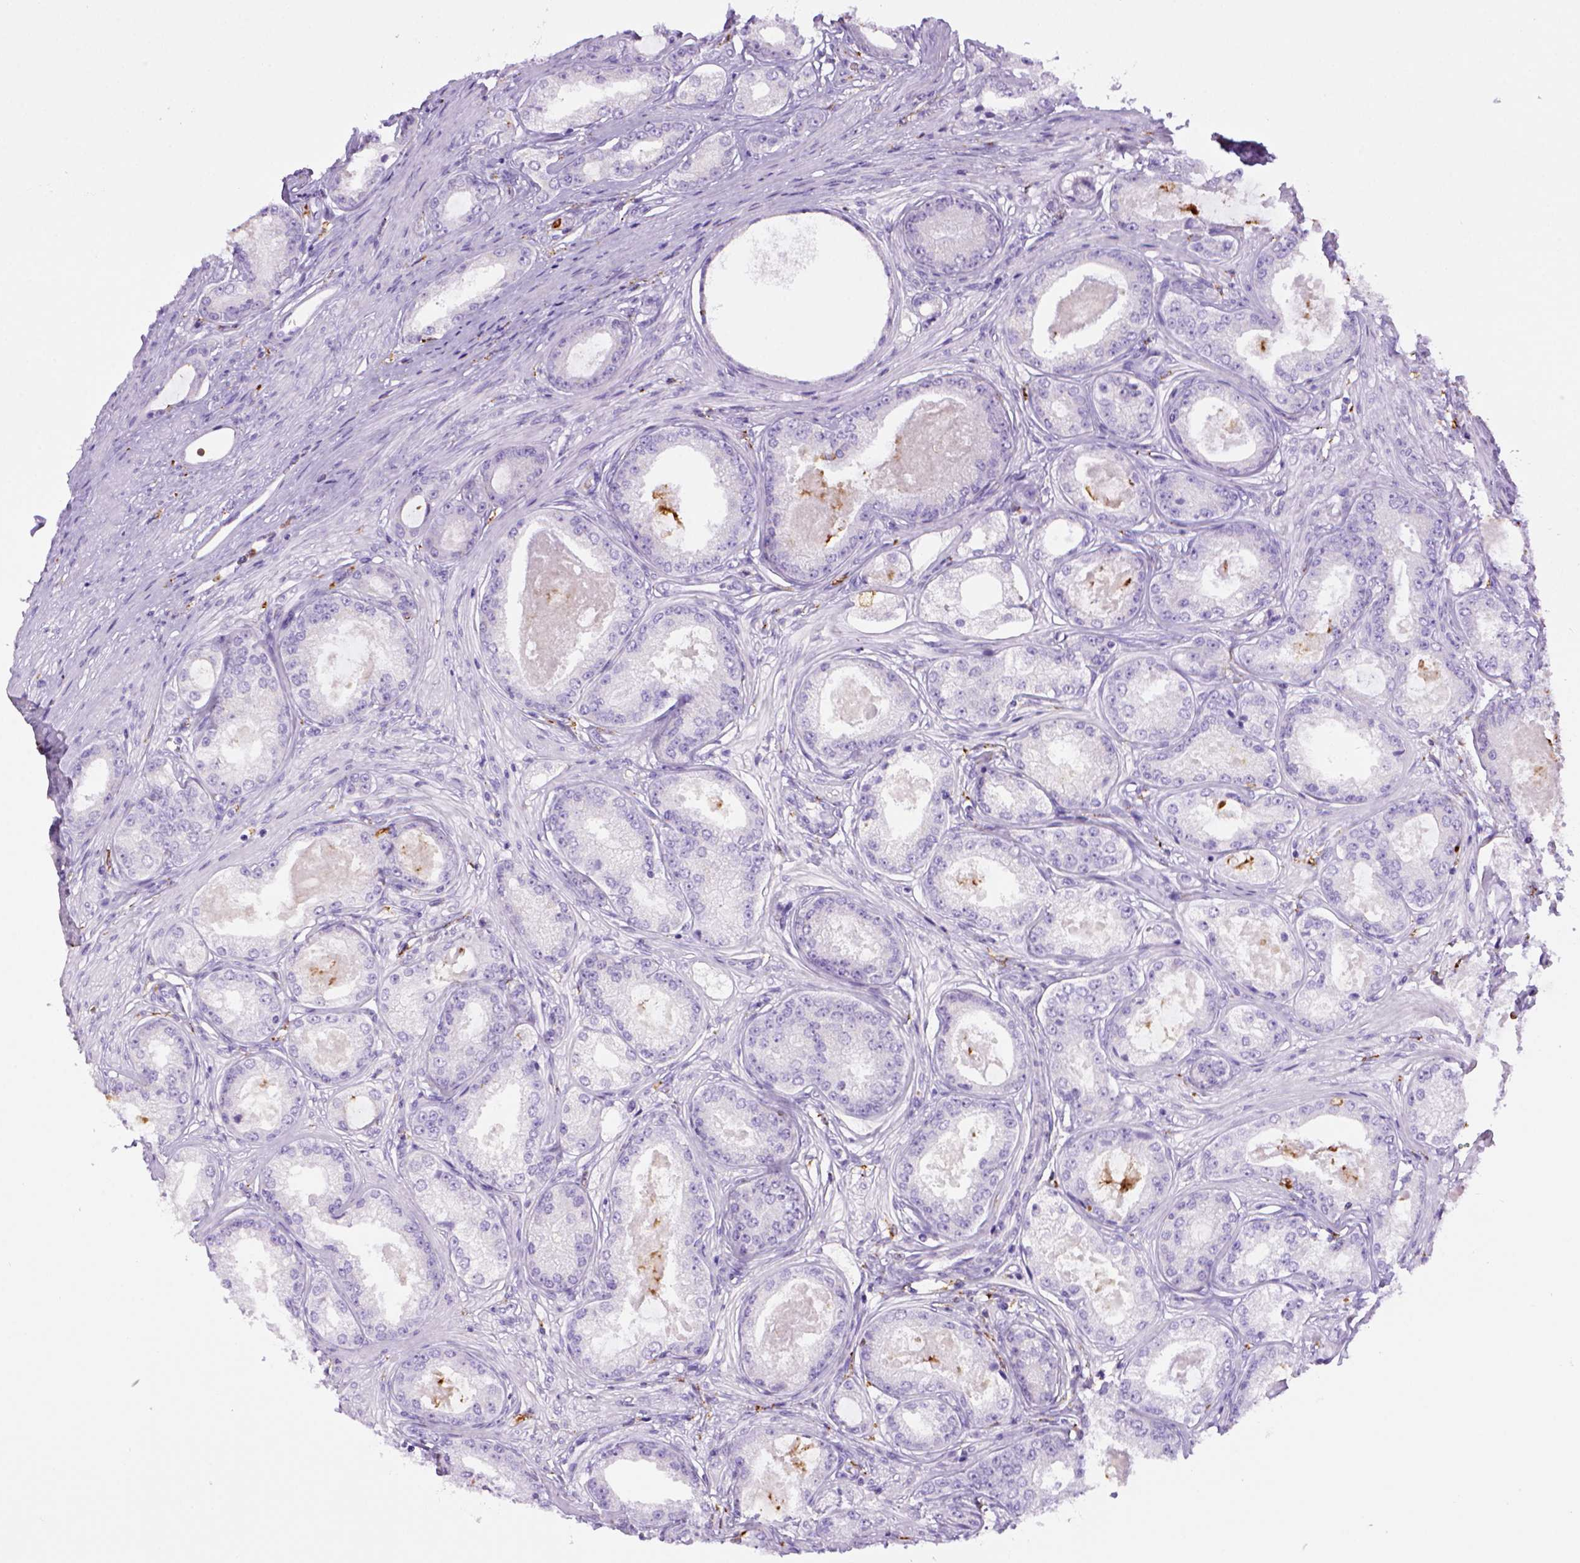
{"staining": {"intensity": "negative", "quantity": "none", "location": "none"}, "tissue": "prostate cancer", "cell_type": "Tumor cells", "image_type": "cancer", "snomed": [{"axis": "morphology", "description": "Adenocarcinoma, Low grade"}, {"axis": "topography", "description": "Prostate"}], "caption": "A photomicrograph of human prostate cancer is negative for staining in tumor cells.", "gene": "CD68", "patient": {"sex": "male", "age": 68}}